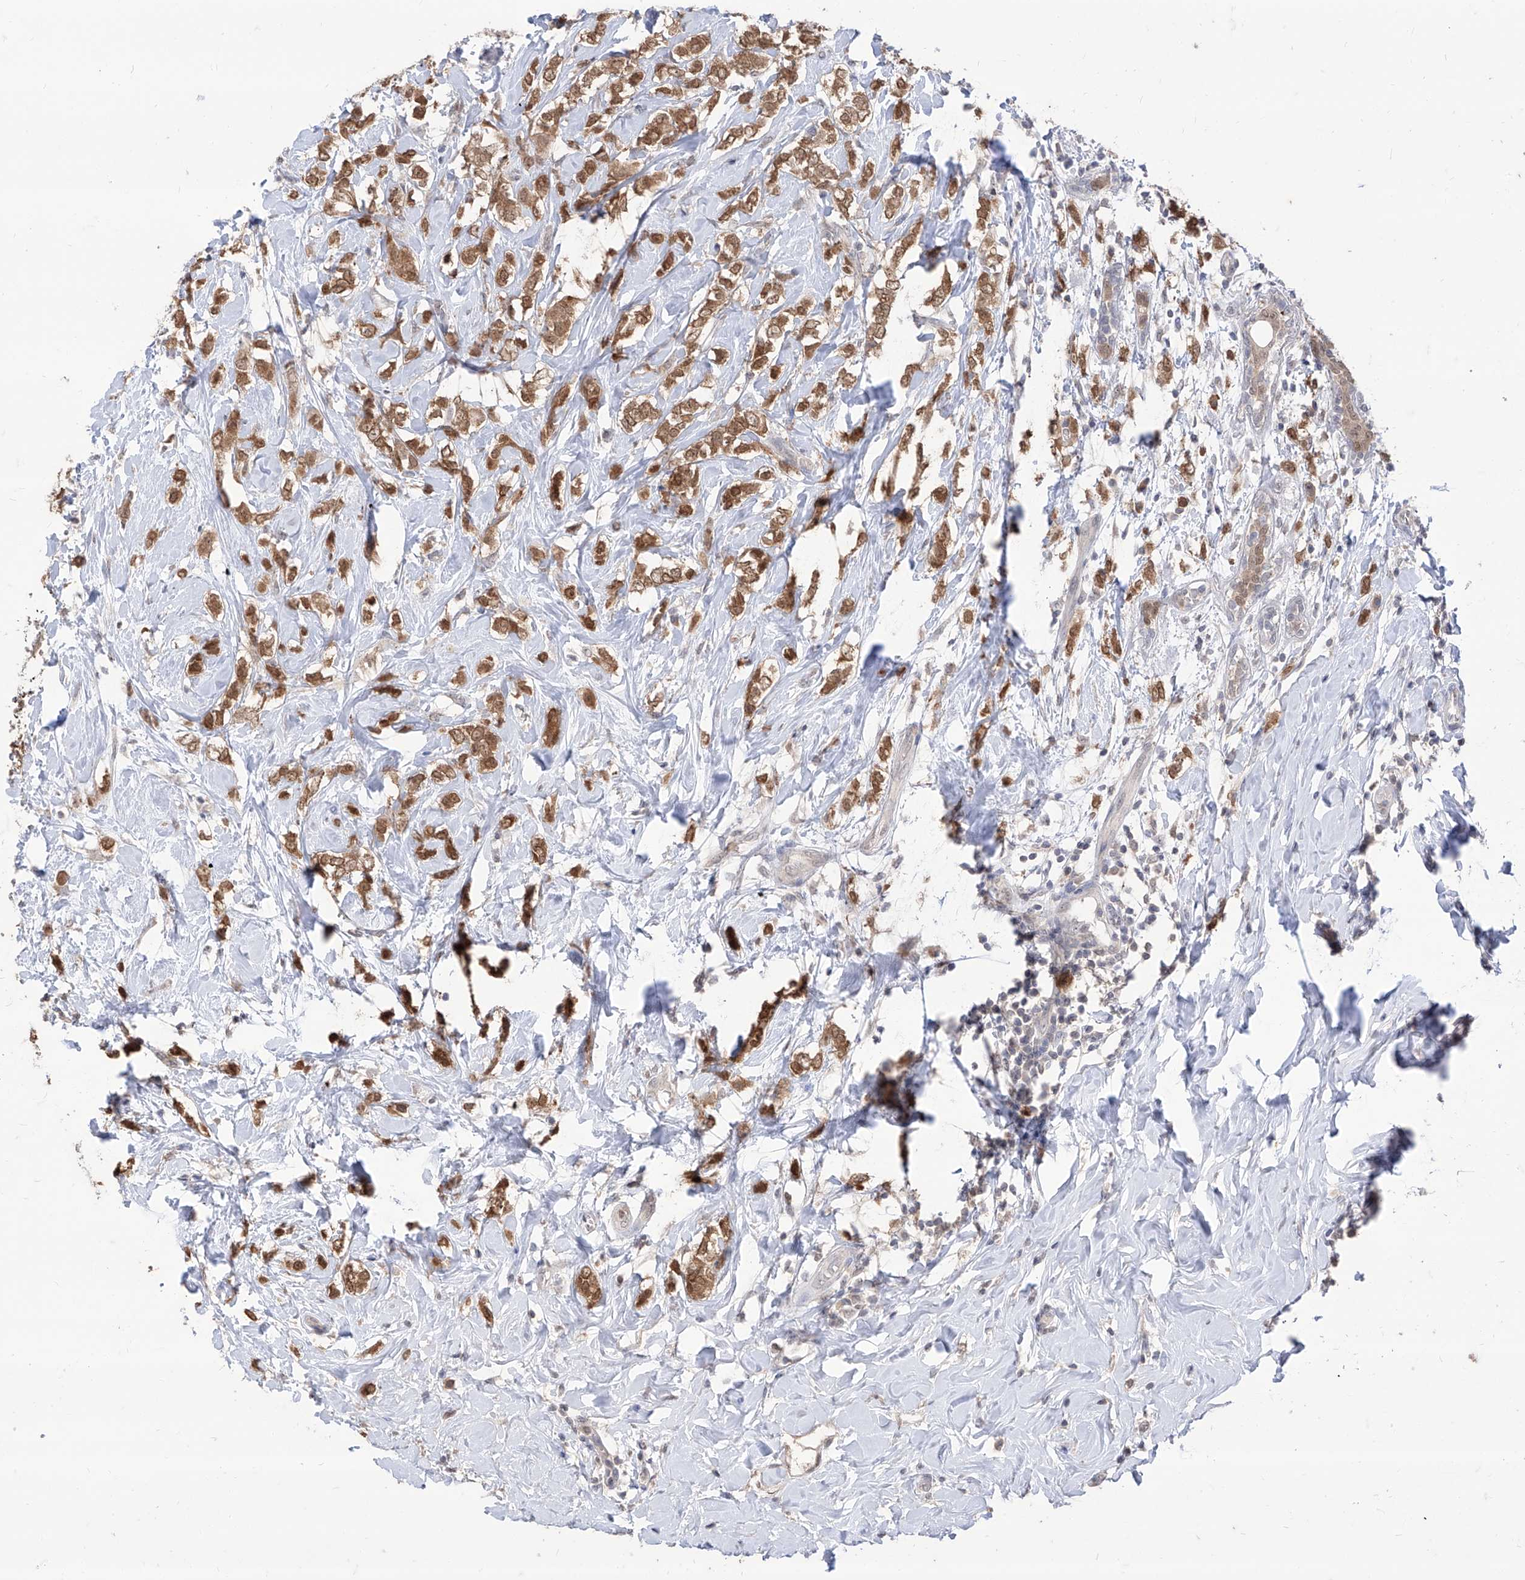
{"staining": {"intensity": "moderate", "quantity": ">75%", "location": "cytoplasmic/membranous,nuclear"}, "tissue": "breast cancer", "cell_type": "Tumor cells", "image_type": "cancer", "snomed": [{"axis": "morphology", "description": "Normal tissue, NOS"}, {"axis": "morphology", "description": "Lobular carcinoma"}, {"axis": "topography", "description": "Breast"}], "caption": "IHC staining of breast lobular carcinoma, which displays medium levels of moderate cytoplasmic/membranous and nuclear positivity in about >75% of tumor cells indicating moderate cytoplasmic/membranous and nuclear protein staining. The staining was performed using DAB (brown) for protein detection and nuclei were counterstained in hematoxylin (blue).", "gene": "BROX", "patient": {"sex": "female", "age": 47}}